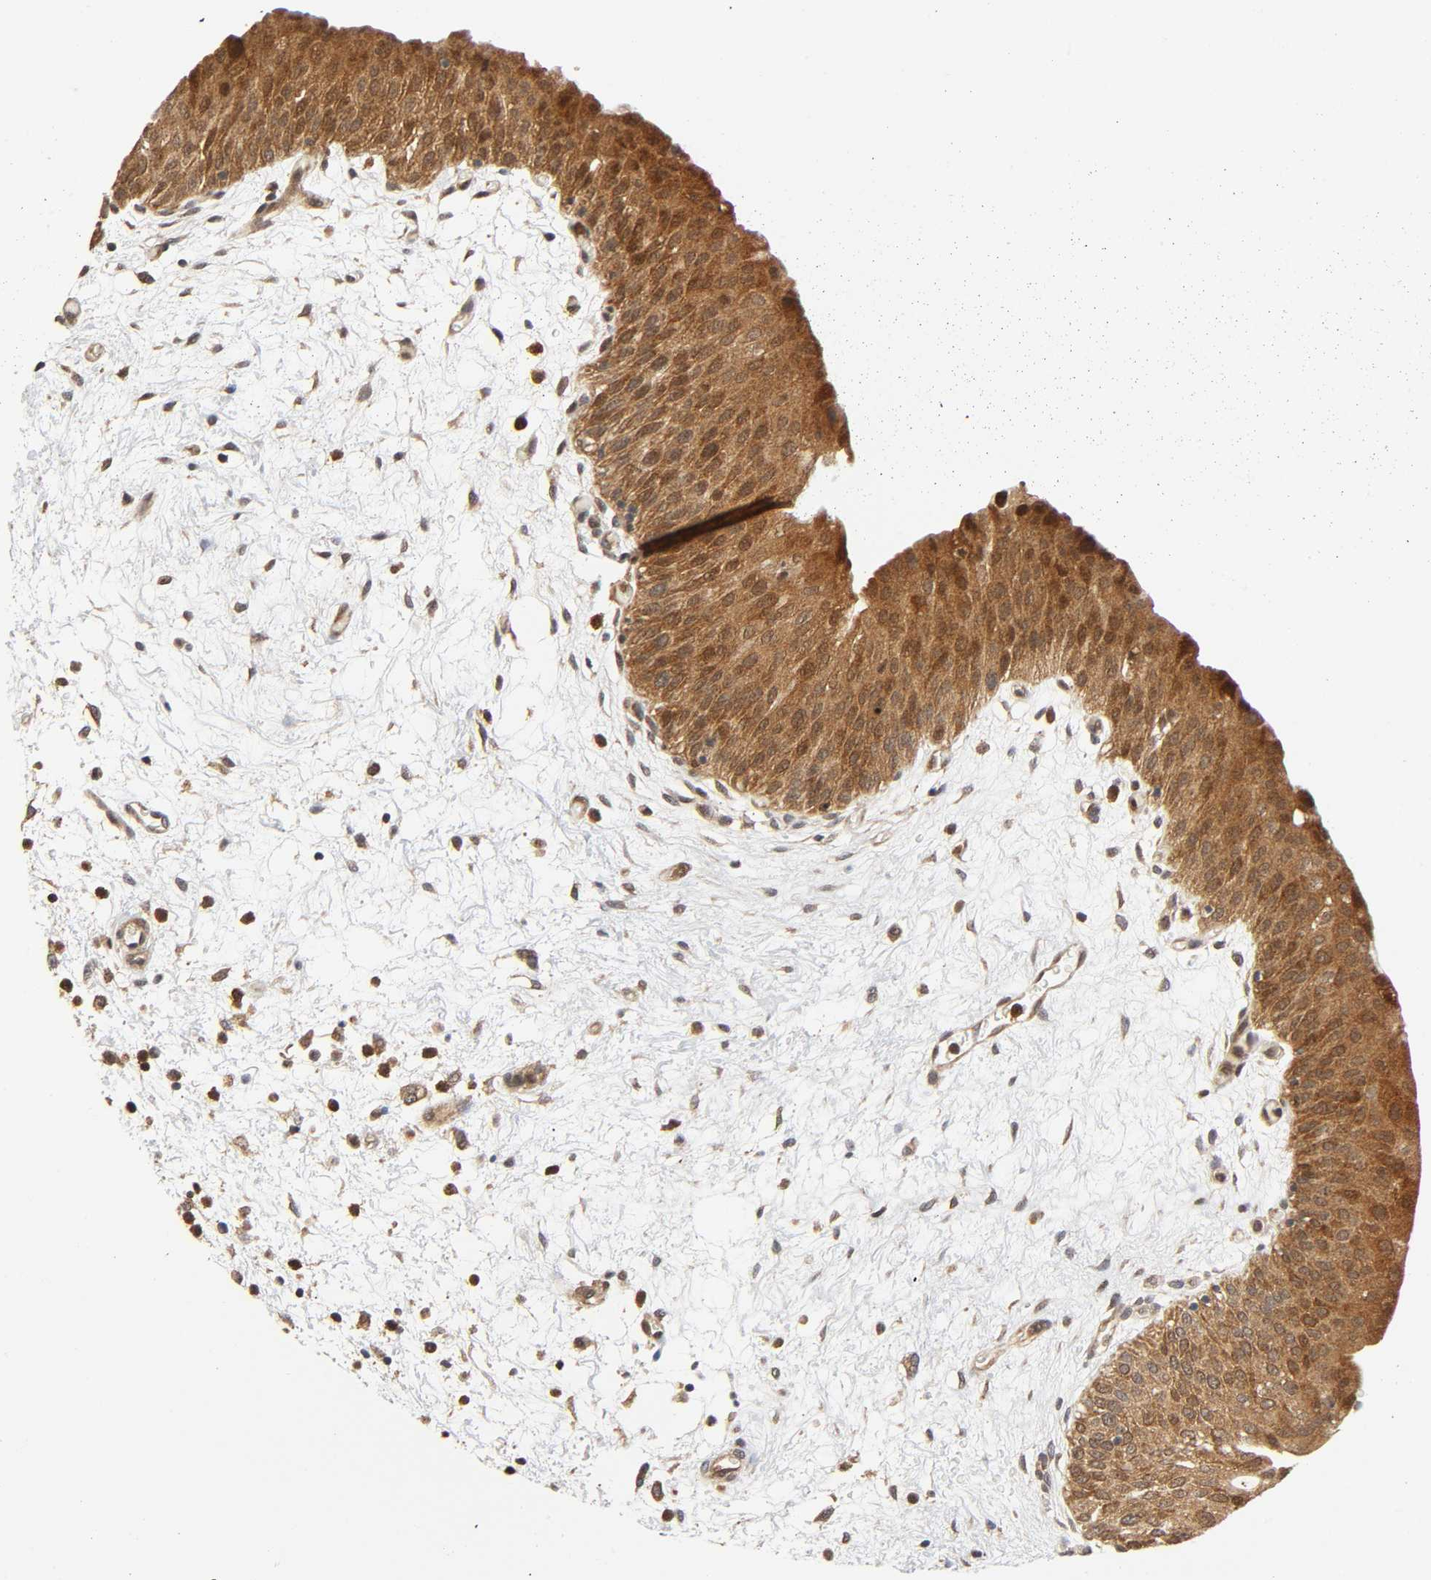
{"staining": {"intensity": "moderate", "quantity": ">75%", "location": "cytoplasmic/membranous,nuclear"}, "tissue": "urinary bladder", "cell_type": "Urothelial cells", "image_type": "normal", "snomed": [{"axis": "morphology", "description": "Normal tissue, NOS"}, {"axis": "morphology", "description": "Dysplasia, NOS"}, {"axis": "topography", "description": "Urinary bladder"}], "caption": "A brown stain highlights moderate cytoplasmic/membranous,nuclear positivity of a protein in urothelial cells of unremarkable urinary bladder.", "gene": "CASP9", "patient": {"sex": "male", "age": 35}}